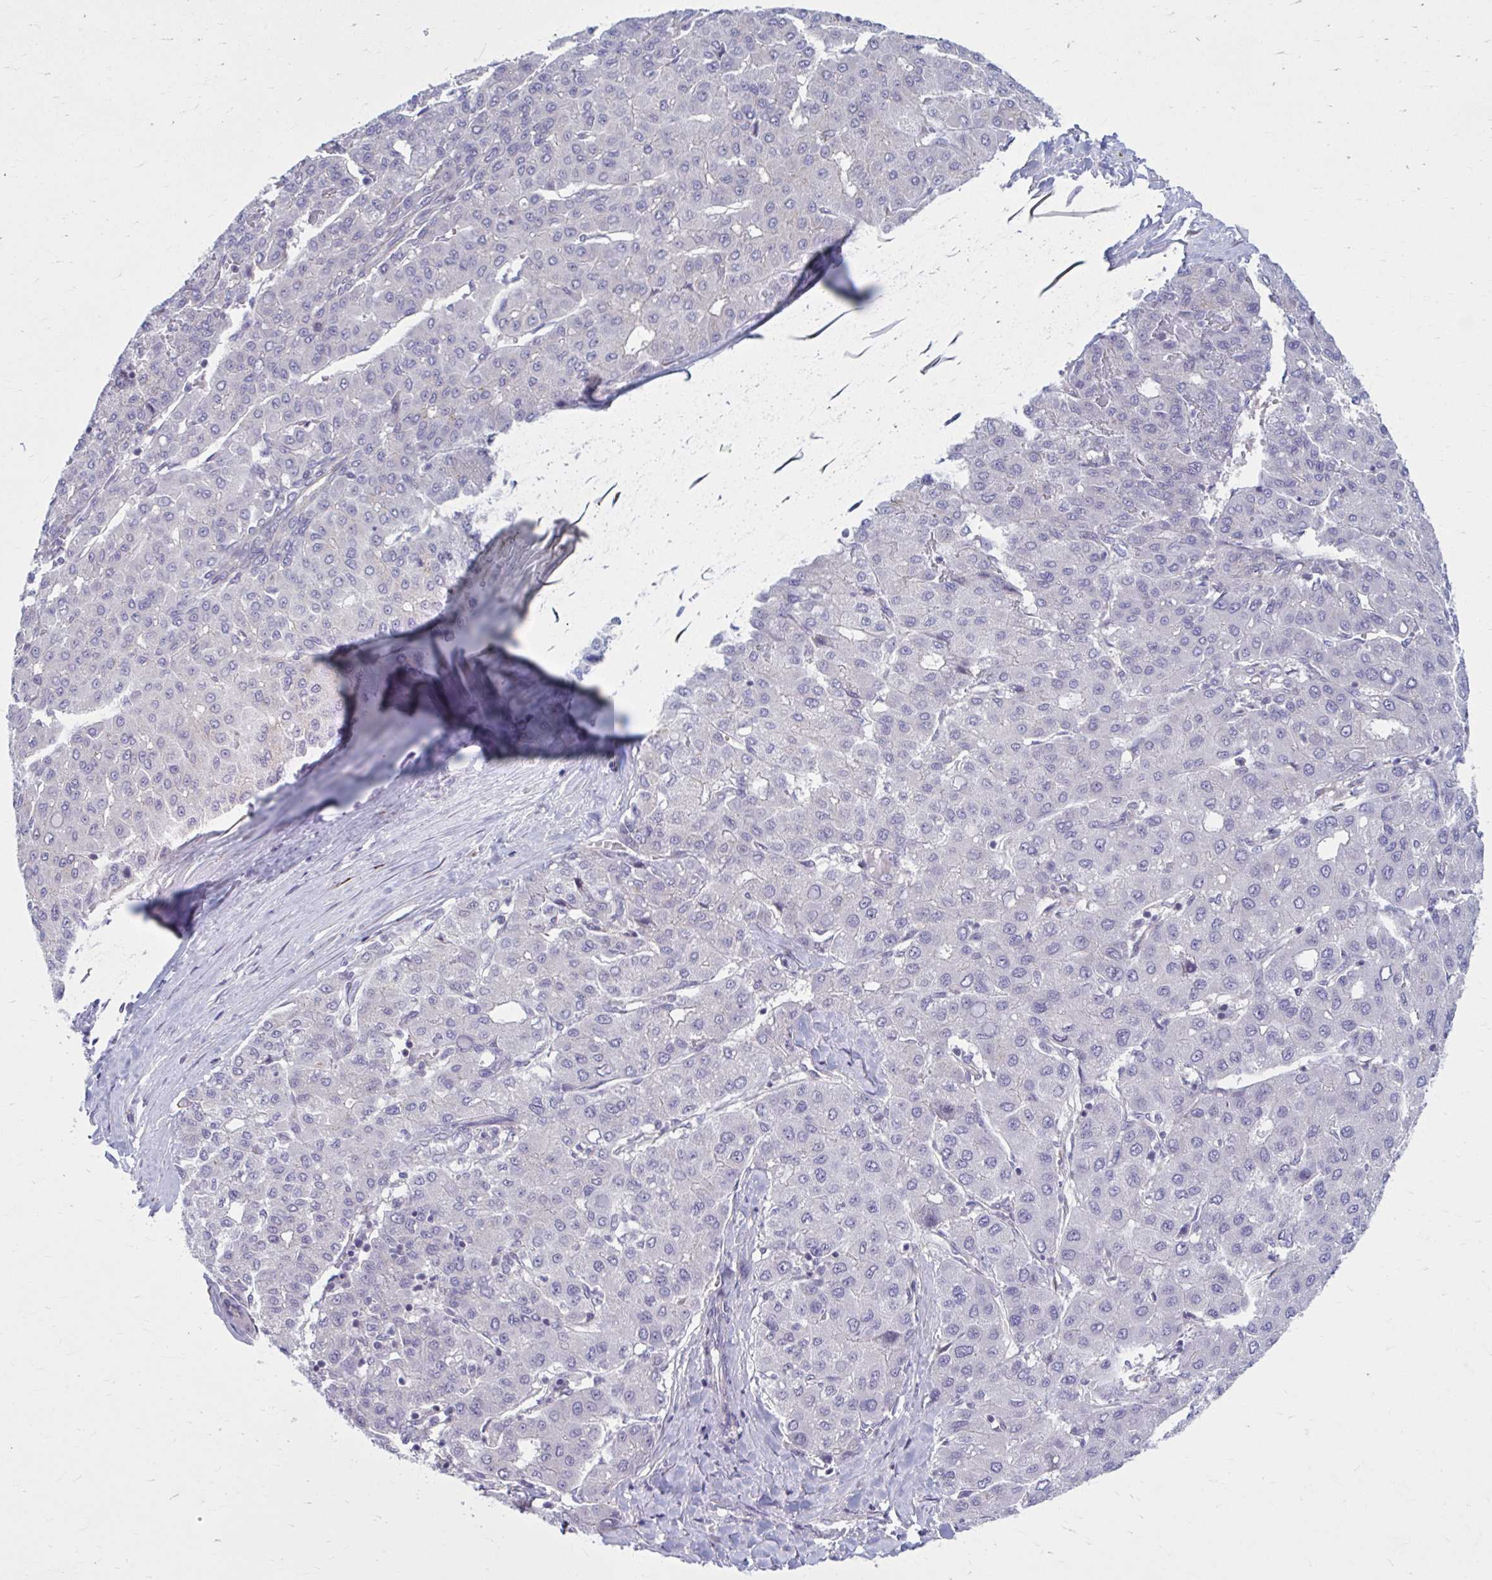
{"staining": {"intensity": "negative", "quantity": "none", "location": "none"}, "tissue": "liver cancer", "cell_type": "Tumor cells", "image_type": "cancer", "snomed": [{"axis": "morphology", "description": "Carcinoma, Hepatocellular, NOS"}, {"axis": "topography", "description": "Liver"}], "caption": "High power microscopy micrograph of an IHC histopathology image of hepatocellular carcinoma (liver), revealing no significant positivity in tumor cells. (DAB IHC with hematoxylin counter stain).", "gene": "CHST3", "patient": {"sex": "male", "age": 65}}